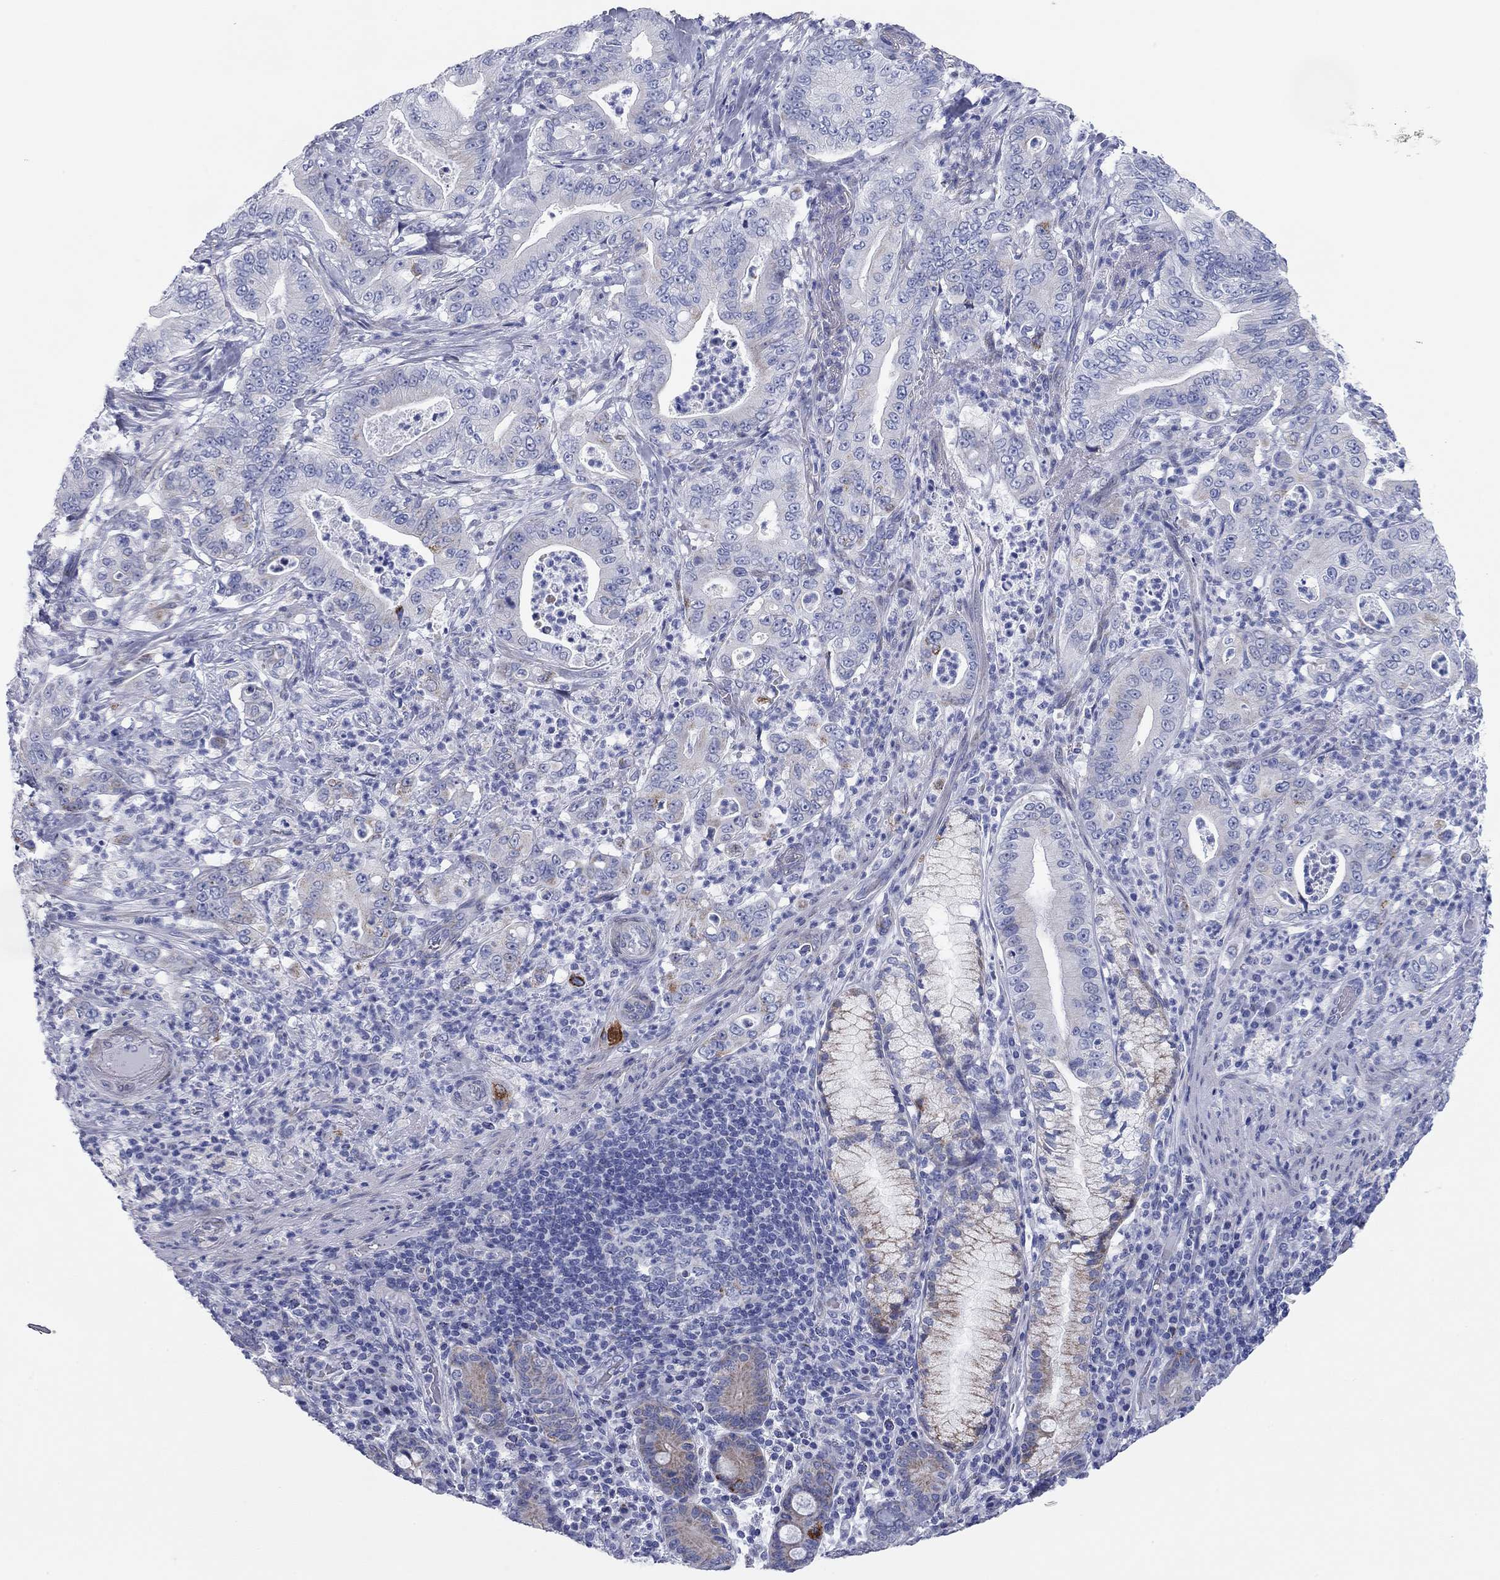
{"staining": {"intensity": "negative", "quantity": "none", "location": "none"}, "tissue": "pancreatic cancer", "cell_type": "Tumor cells", "image_type": "cancer", "snomed": [{"axis": "morphology", "description": "Adenocarcinoma, NOS"}, {"axis": "topography", "description": "Pancreas"}], "caption": "Immunohistochemistry (IHC) histopathology image of human pancreatic cancer stained for a protein (brown), which displays no positivity in tumor cells. (Immunohistochemistry (IHC), brightfield microscopy, high magnification).", "gene": "CHI3L2", "patient": {"sex": "male", "age": 71}}